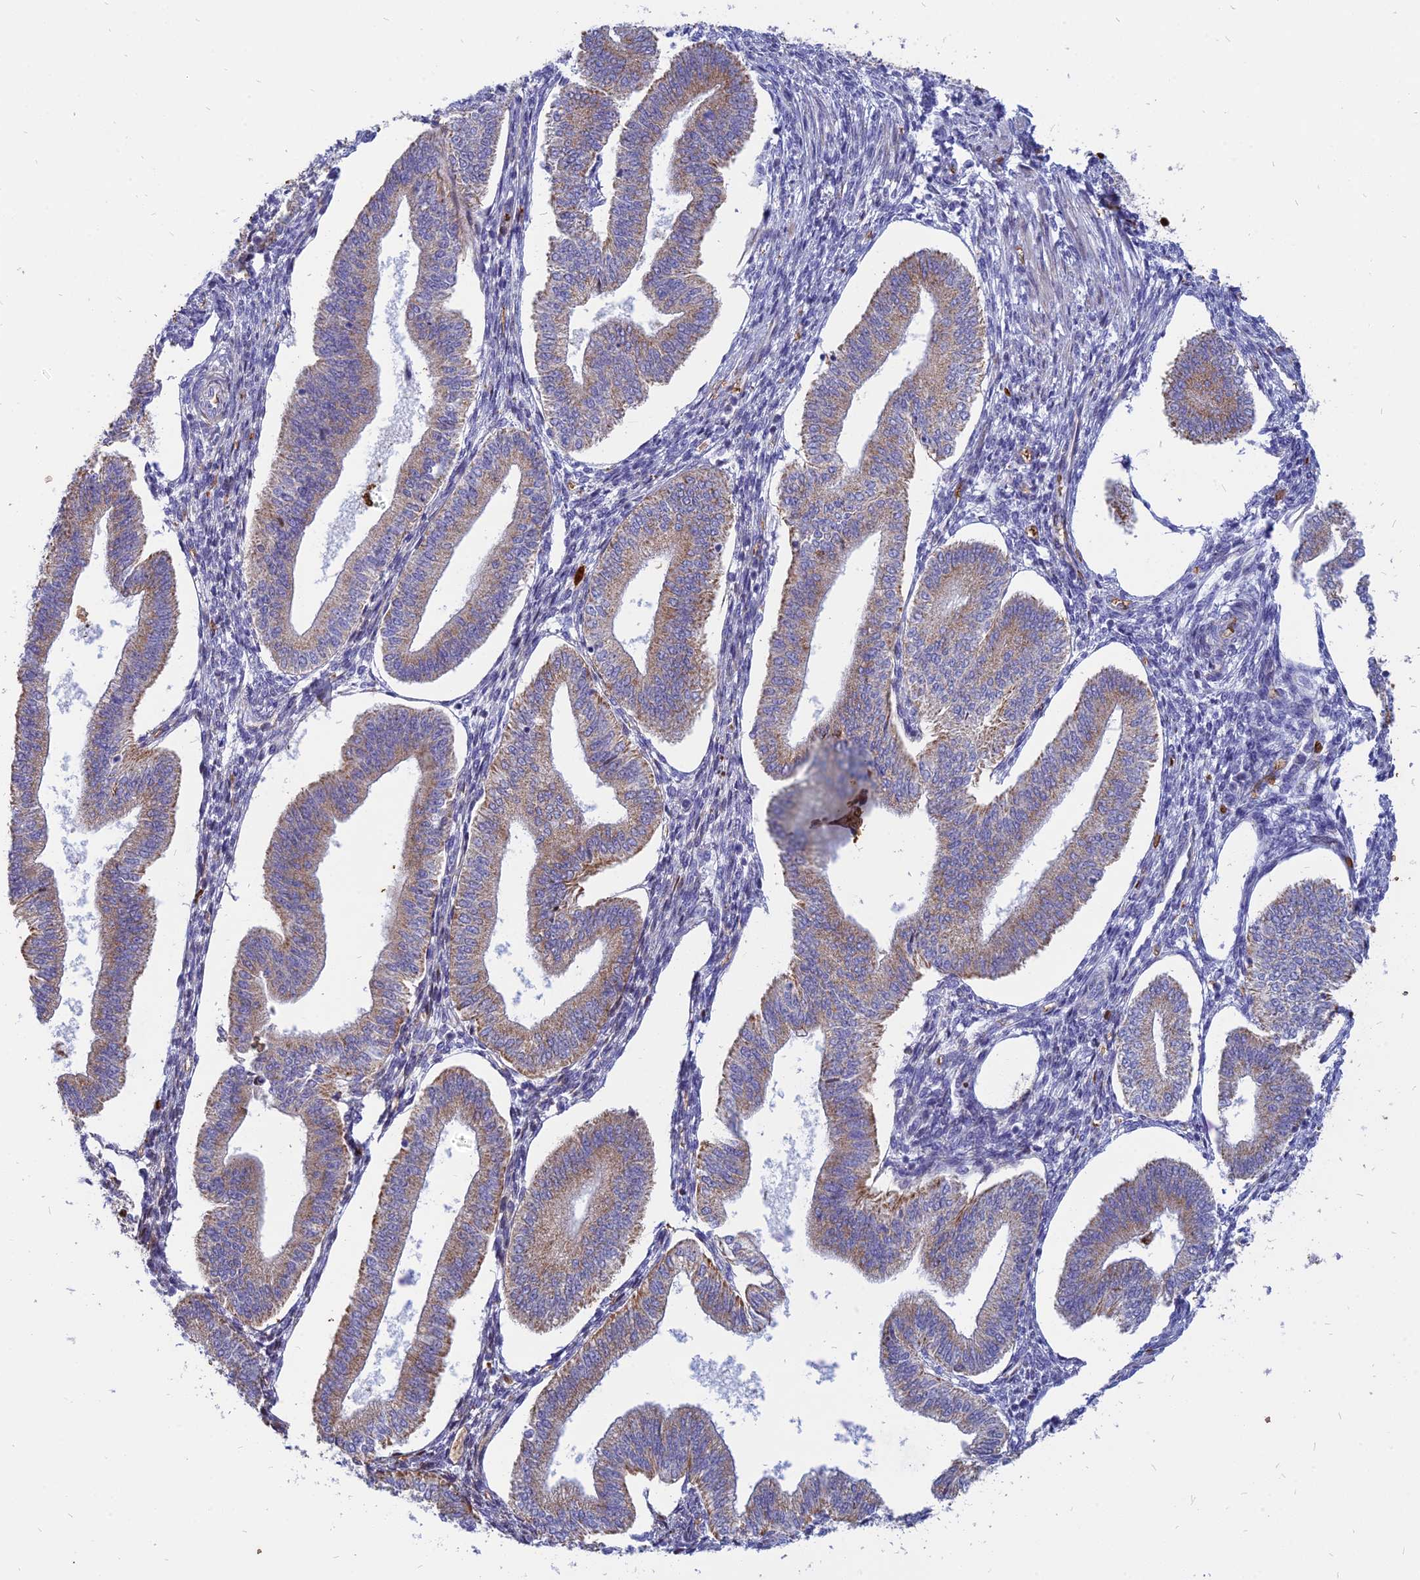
{"staining": {"intensity": "negative", "quantity": "none", "location": "none"}, "tissue": "endometrium", "cell_type": "Cells in endometrial stroma", "image_type": "normal", "snomed": [{"axis": "morphology", "description": "Normal tissue, NOS"}, {"axis": "topography", "description": "Endometrium"}], "caption": "The immunohistochemistry photomicrograph has no significant expression in cells in endometrial stroma of endometrium.", "gene": "HHAT", "patient": {"sex": "female", "age": 34}}